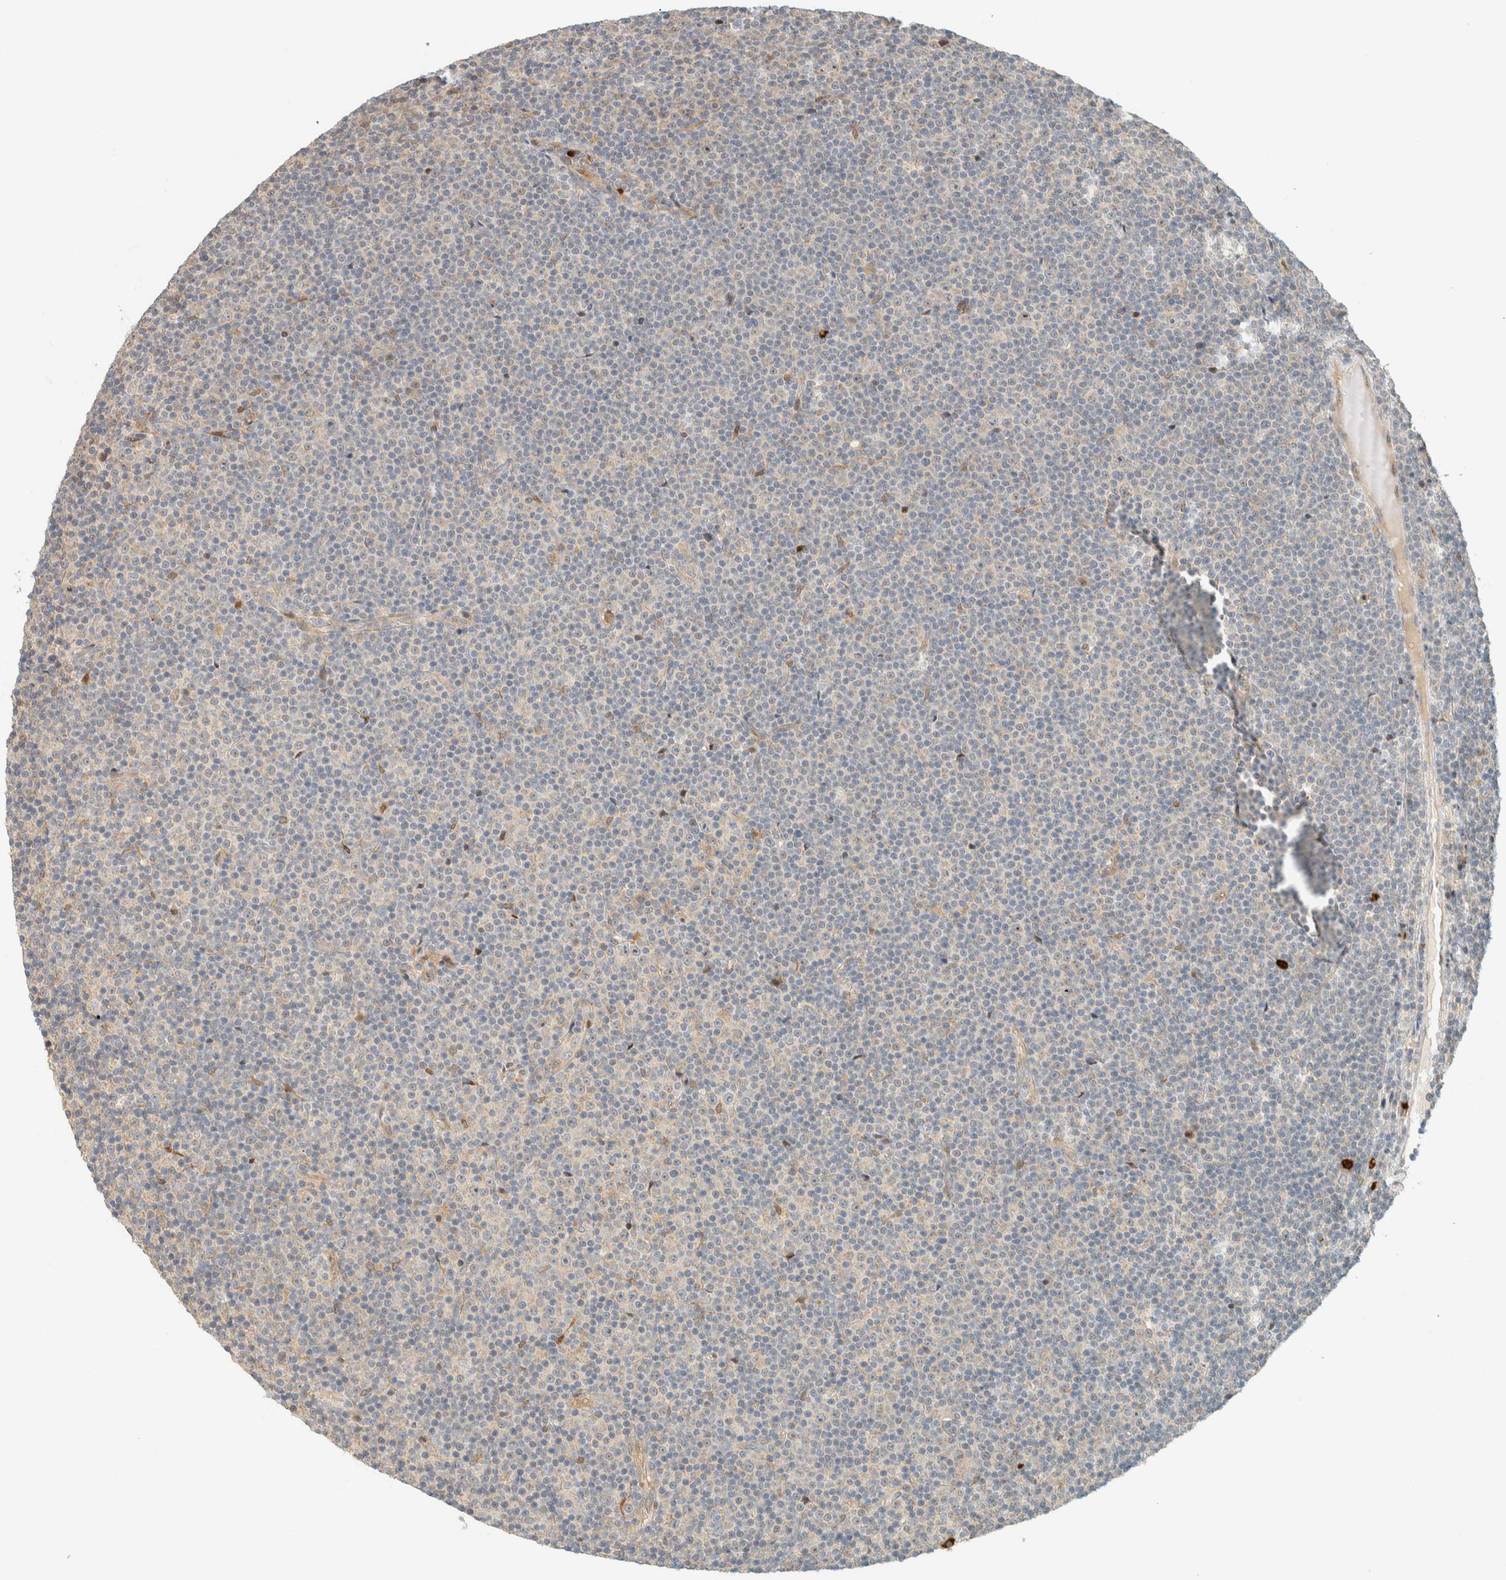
{"staining": {"intensity": "negative", "quantity": "none", "location": "none"}, "tissue": "lymphoma", "cell_type": "Tumor cells", "image_type": "cancer", "snomed": [{"axis": "morphology", "description": "Malignant lymphoma, non-Hodgkin's type, Low grade"}, {"axis": "topography", "description": "Lymph node"}], "caption": "Lymphoma stained for a protein using immunohistochemistry (IHC) reveals no expression tumor cells.", "gene": "CCDC171", "patient": {"sex": "female", "age": 67}}